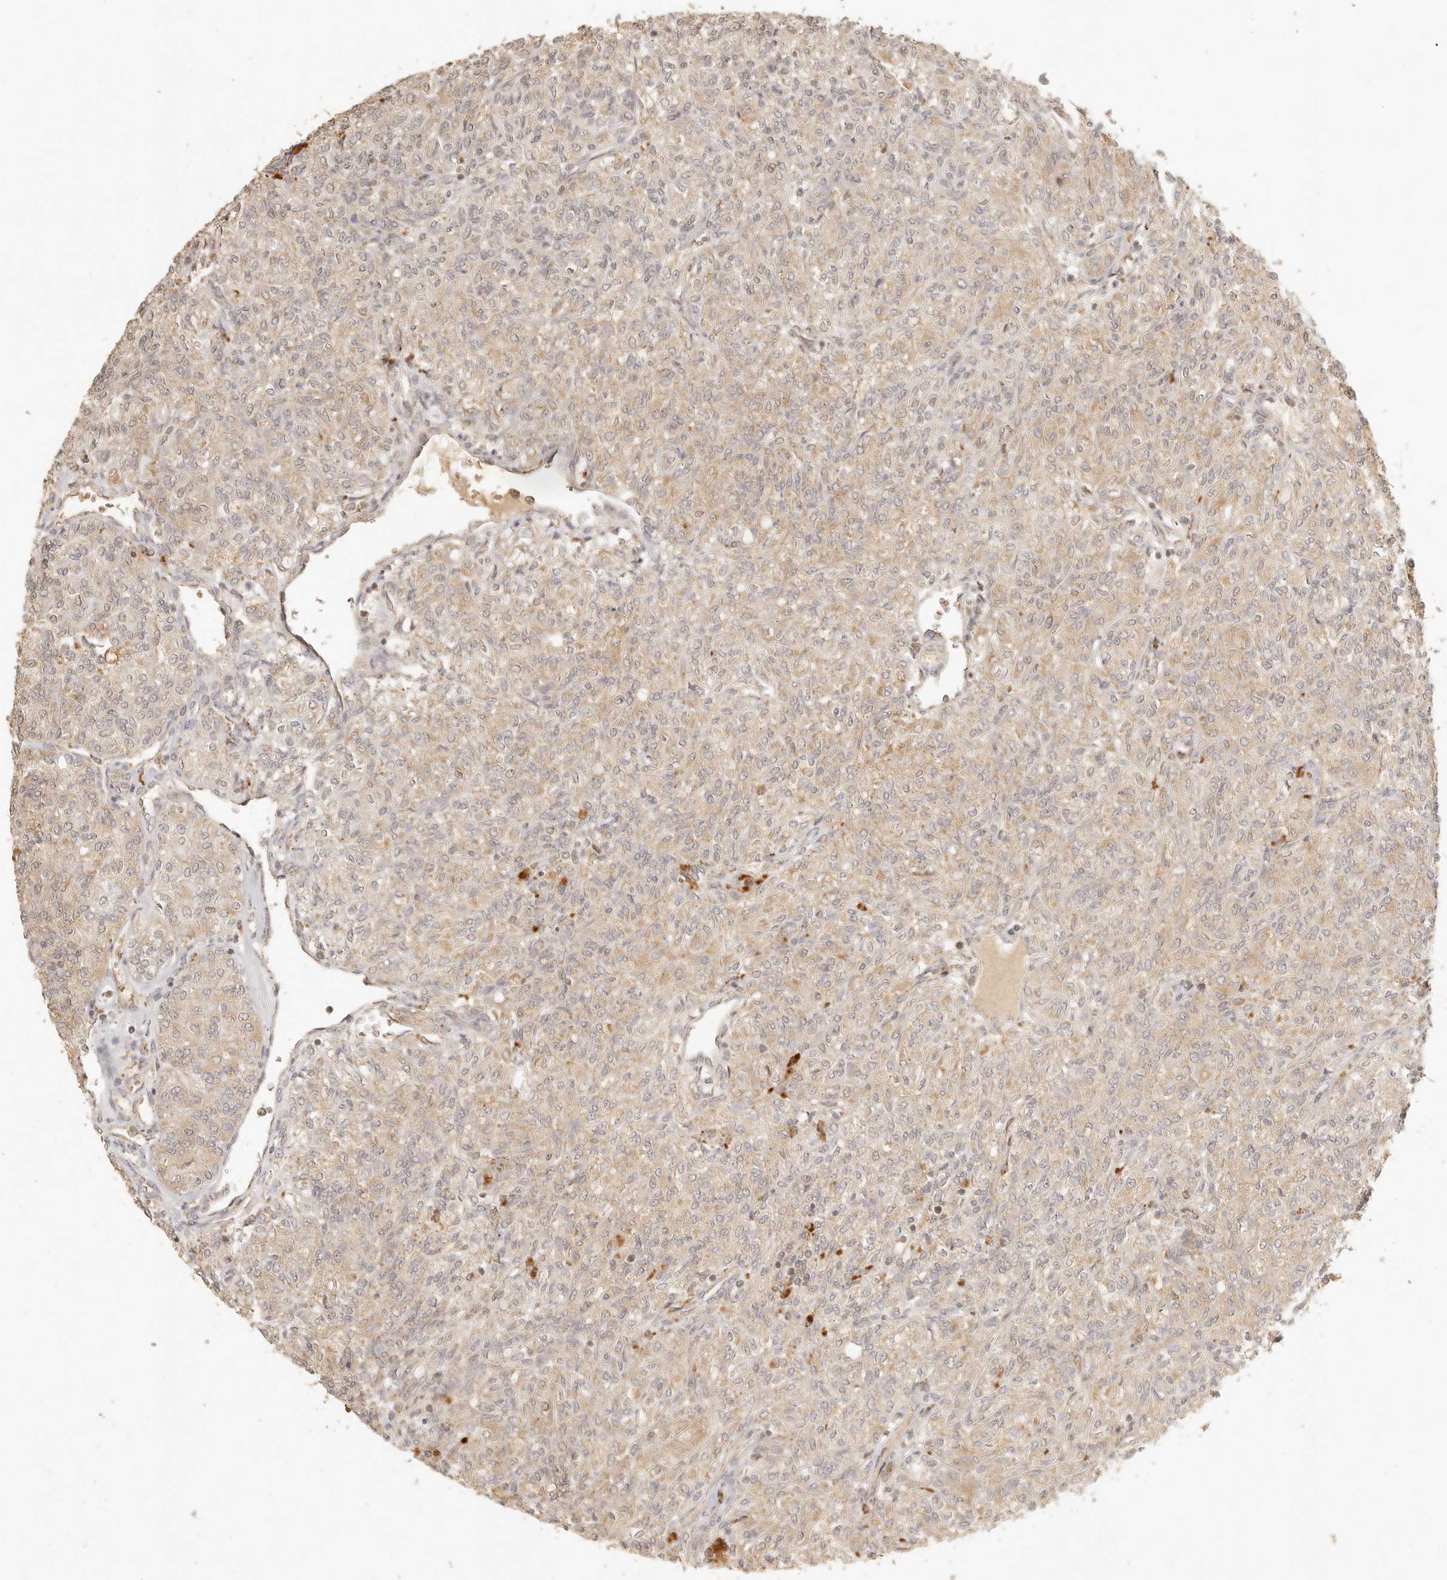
{"staining": {"intensity": "moderate", "quantity": "25%-75%", "location": "cytoplasmic/membranous"}, "tissue": "renal cancer", "cell_type": "Tumor cells", "image_type": "cancer", "snomed": [{"axis": "morphology", "description": "Adenocarcinoma, NOS"}, {"axis": "topography", "description": "Kidney"}], "caption": "Human adenocarcinoma (renal) stained for a protein (brown) demonstrates moderate cytoplasmic/membranous positive staining in about 25%-75% of tumor cells.", "gene": "MRPL55", "patient": {"sex": "male", "age": 77}}